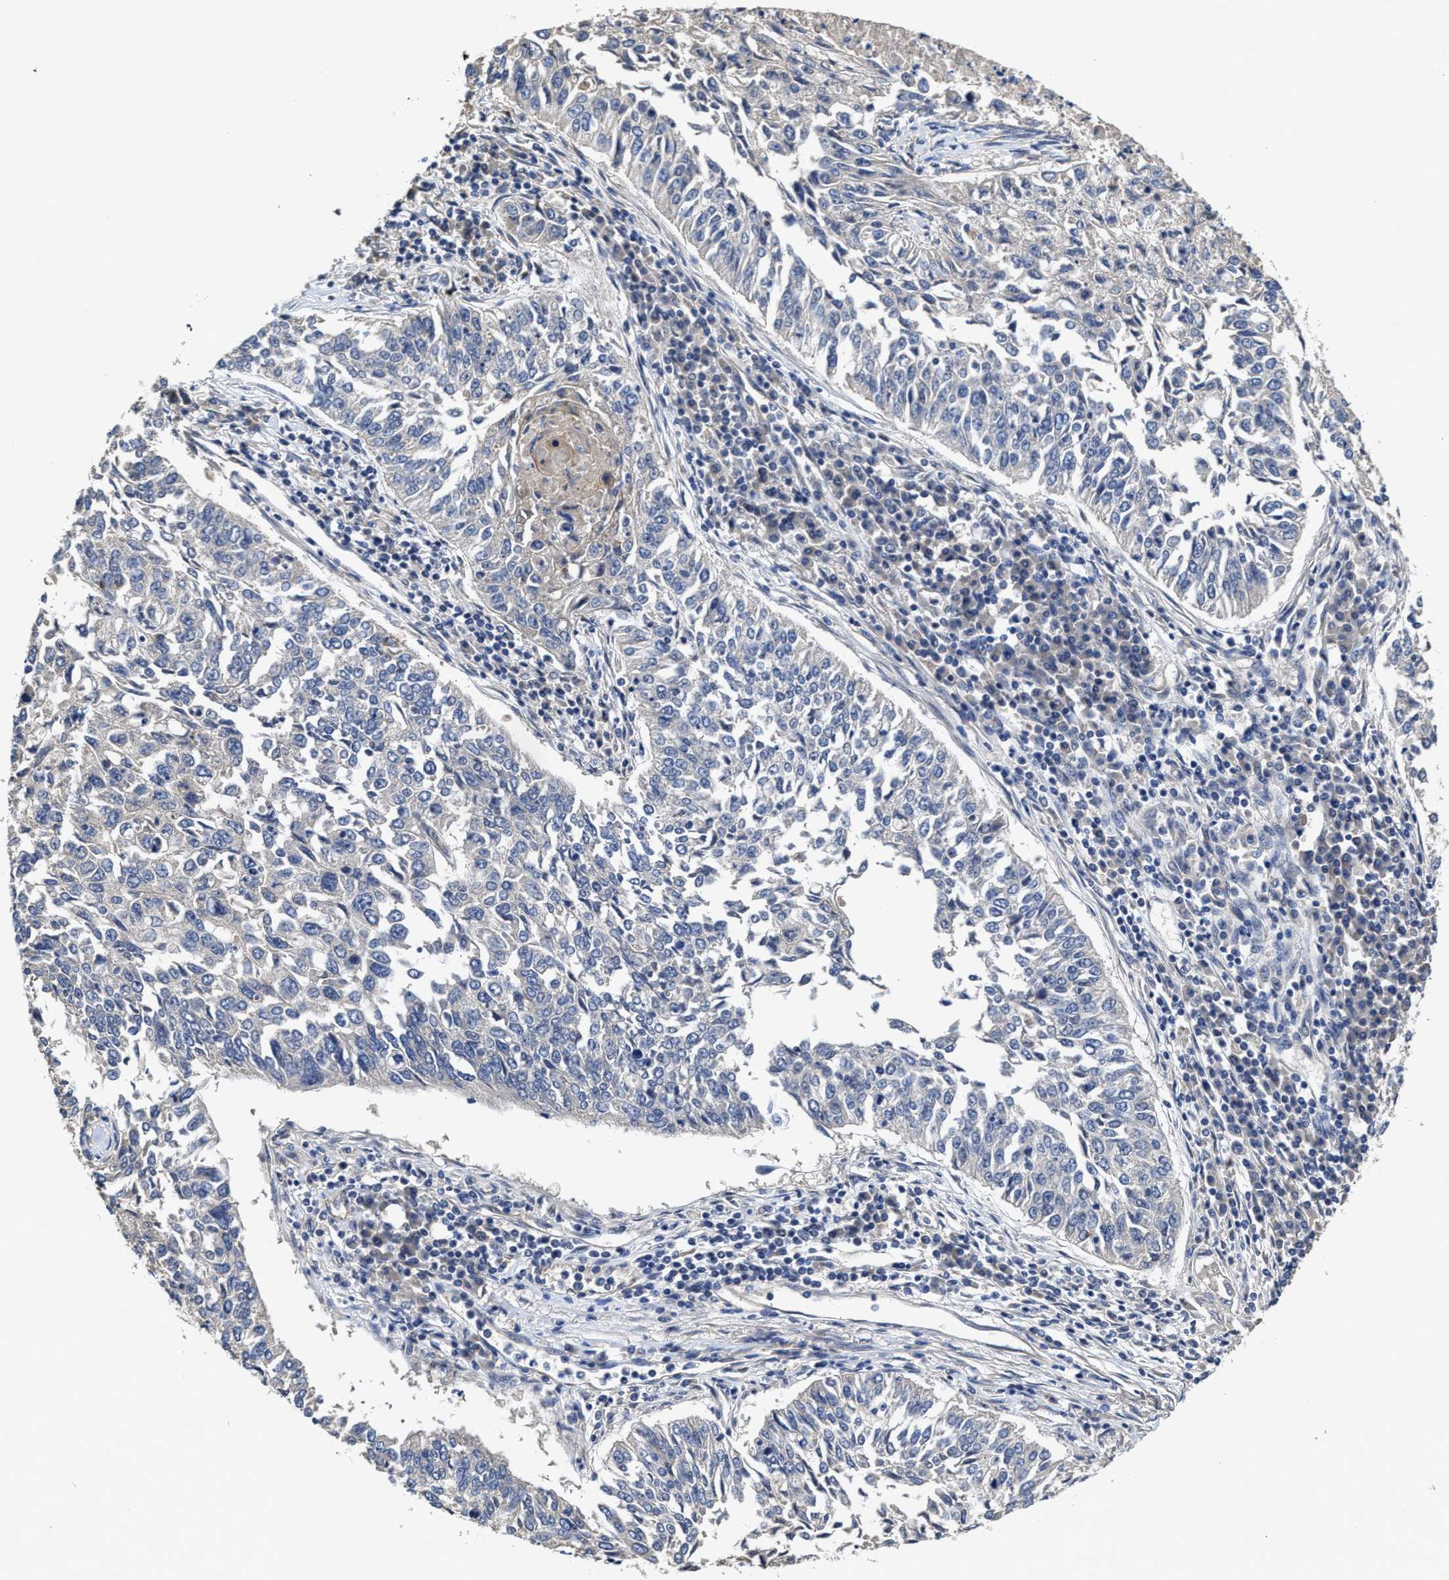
{"staining": {"intensity": "negative", "quantity": "none", "location": "none"}, "tissue": "lung cancer", "cell_type": "Tumor cells", "image_type": "cancer", "snomed": [{"axis": "morphology", "description": "Normal tissue, NOS"}, {"axis": "morphology", "description": "Squamous cell carcinoma, NOS"}, {"axis": "topography", "description": "Cartilage tissue"}, {"axis": "topography", "description": "Bronchus"}, {"axis": "topography", "description": "Lung"}], "caption": "The photomicrograph demonstrates no staining of tumor cells in squamous cell carcinoma (lung).", "gene": "TRAF6", "patient": {"sex": "female", "age": 49}}